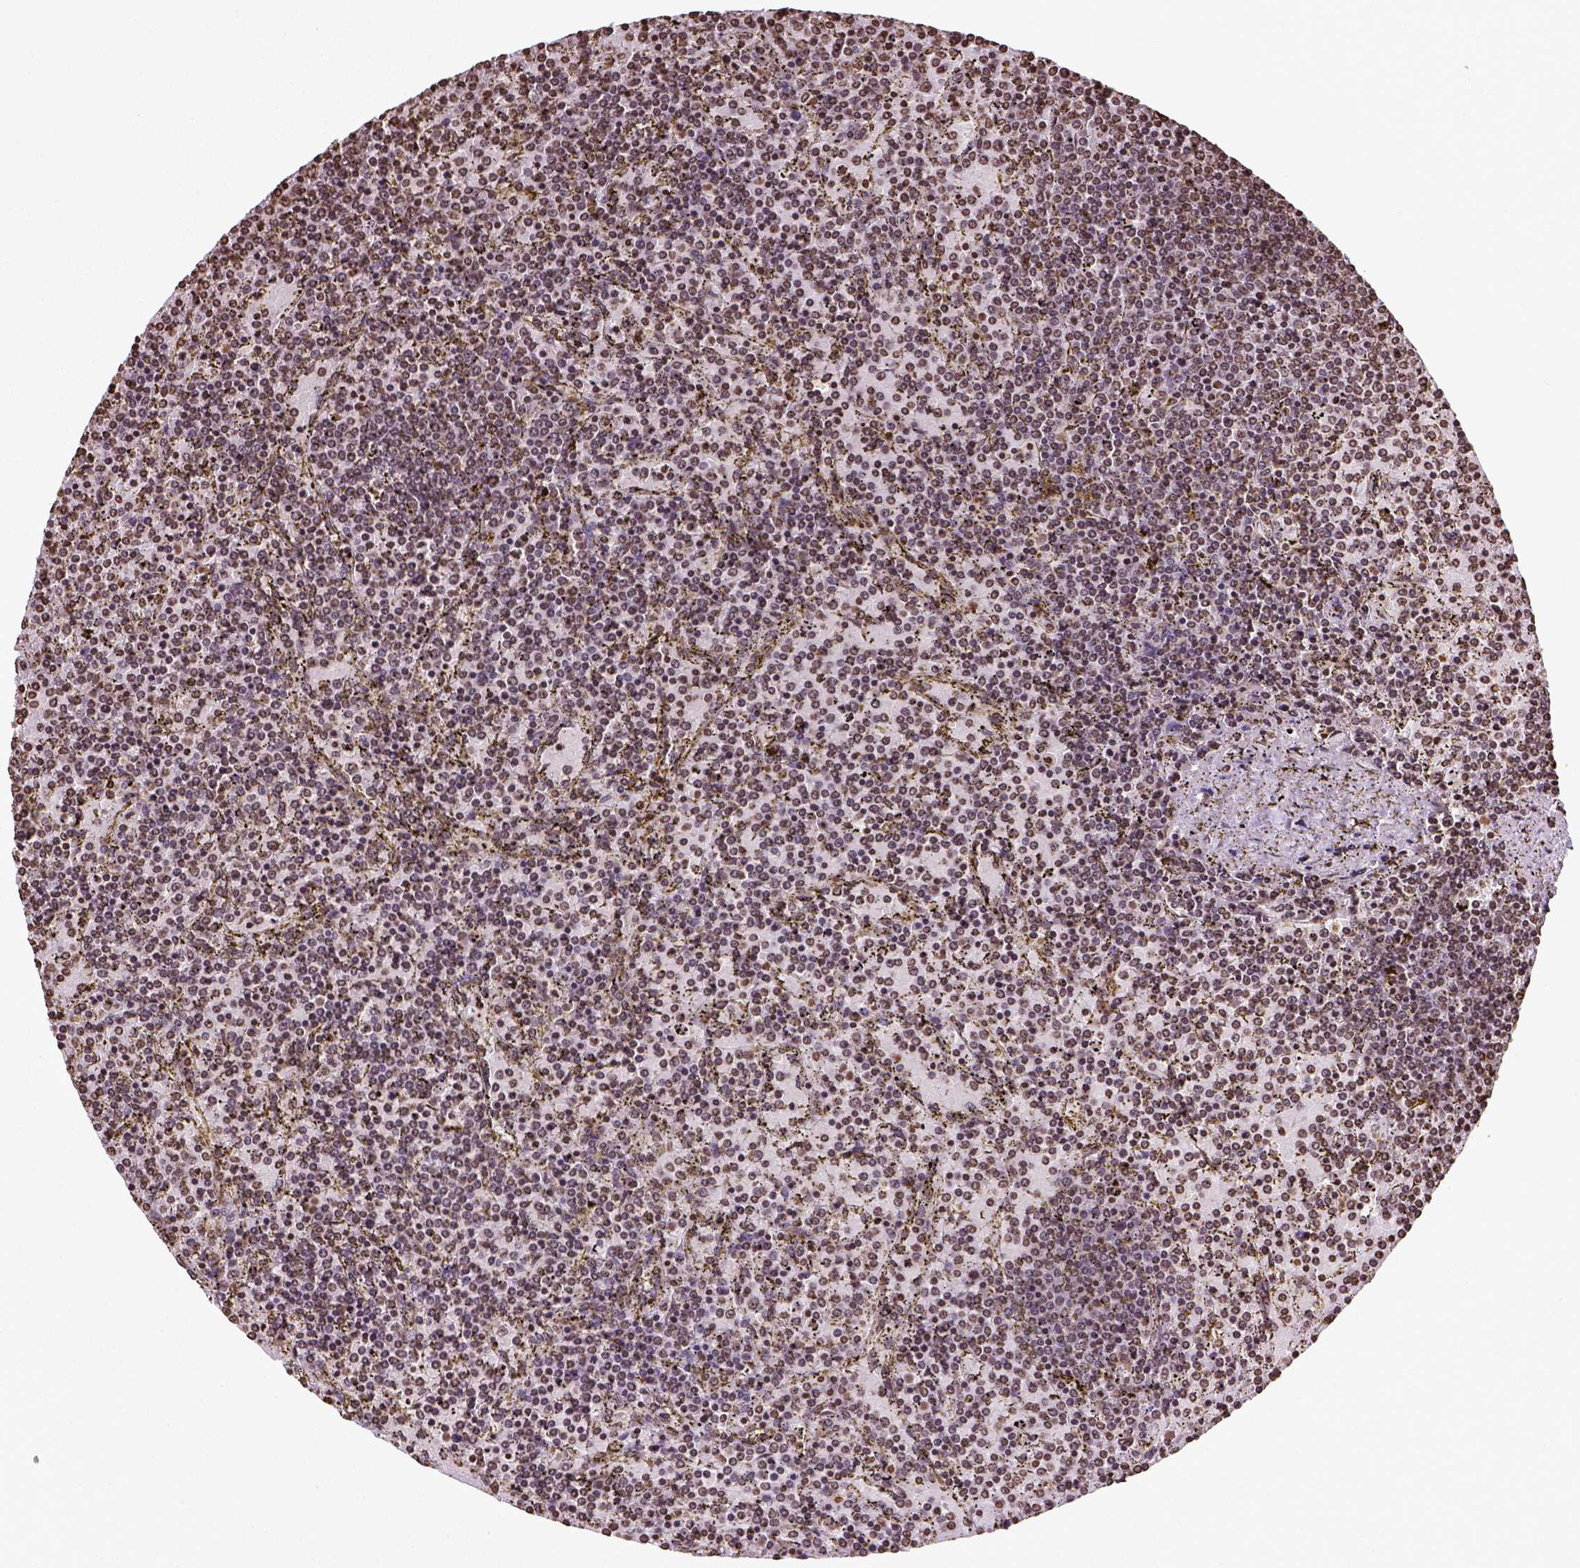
{"staining": {"intensity": "moderate", "quantity": ">75%", "location": "nuclear"}, "tissue": "lymphoma", "cell_type": "Tumor cells", "image_type": "cancer", "snomed": [{"axis": "morphology", "description": "Malignant lymphoma, non-Hodgkin's type, Low grade"}, {"axis": "topography", "description": "Spleen"}], "caption": "IHC image of neoplastic tissue: lymphoma stained using IHC demonstrates medium levels of moderate protein expression localized specifically in the nuclear of tumor cells, appearing as a nuclear brown color.", "gene": "ZNF75D", "patient": {"sex": "female", "age": 77}}